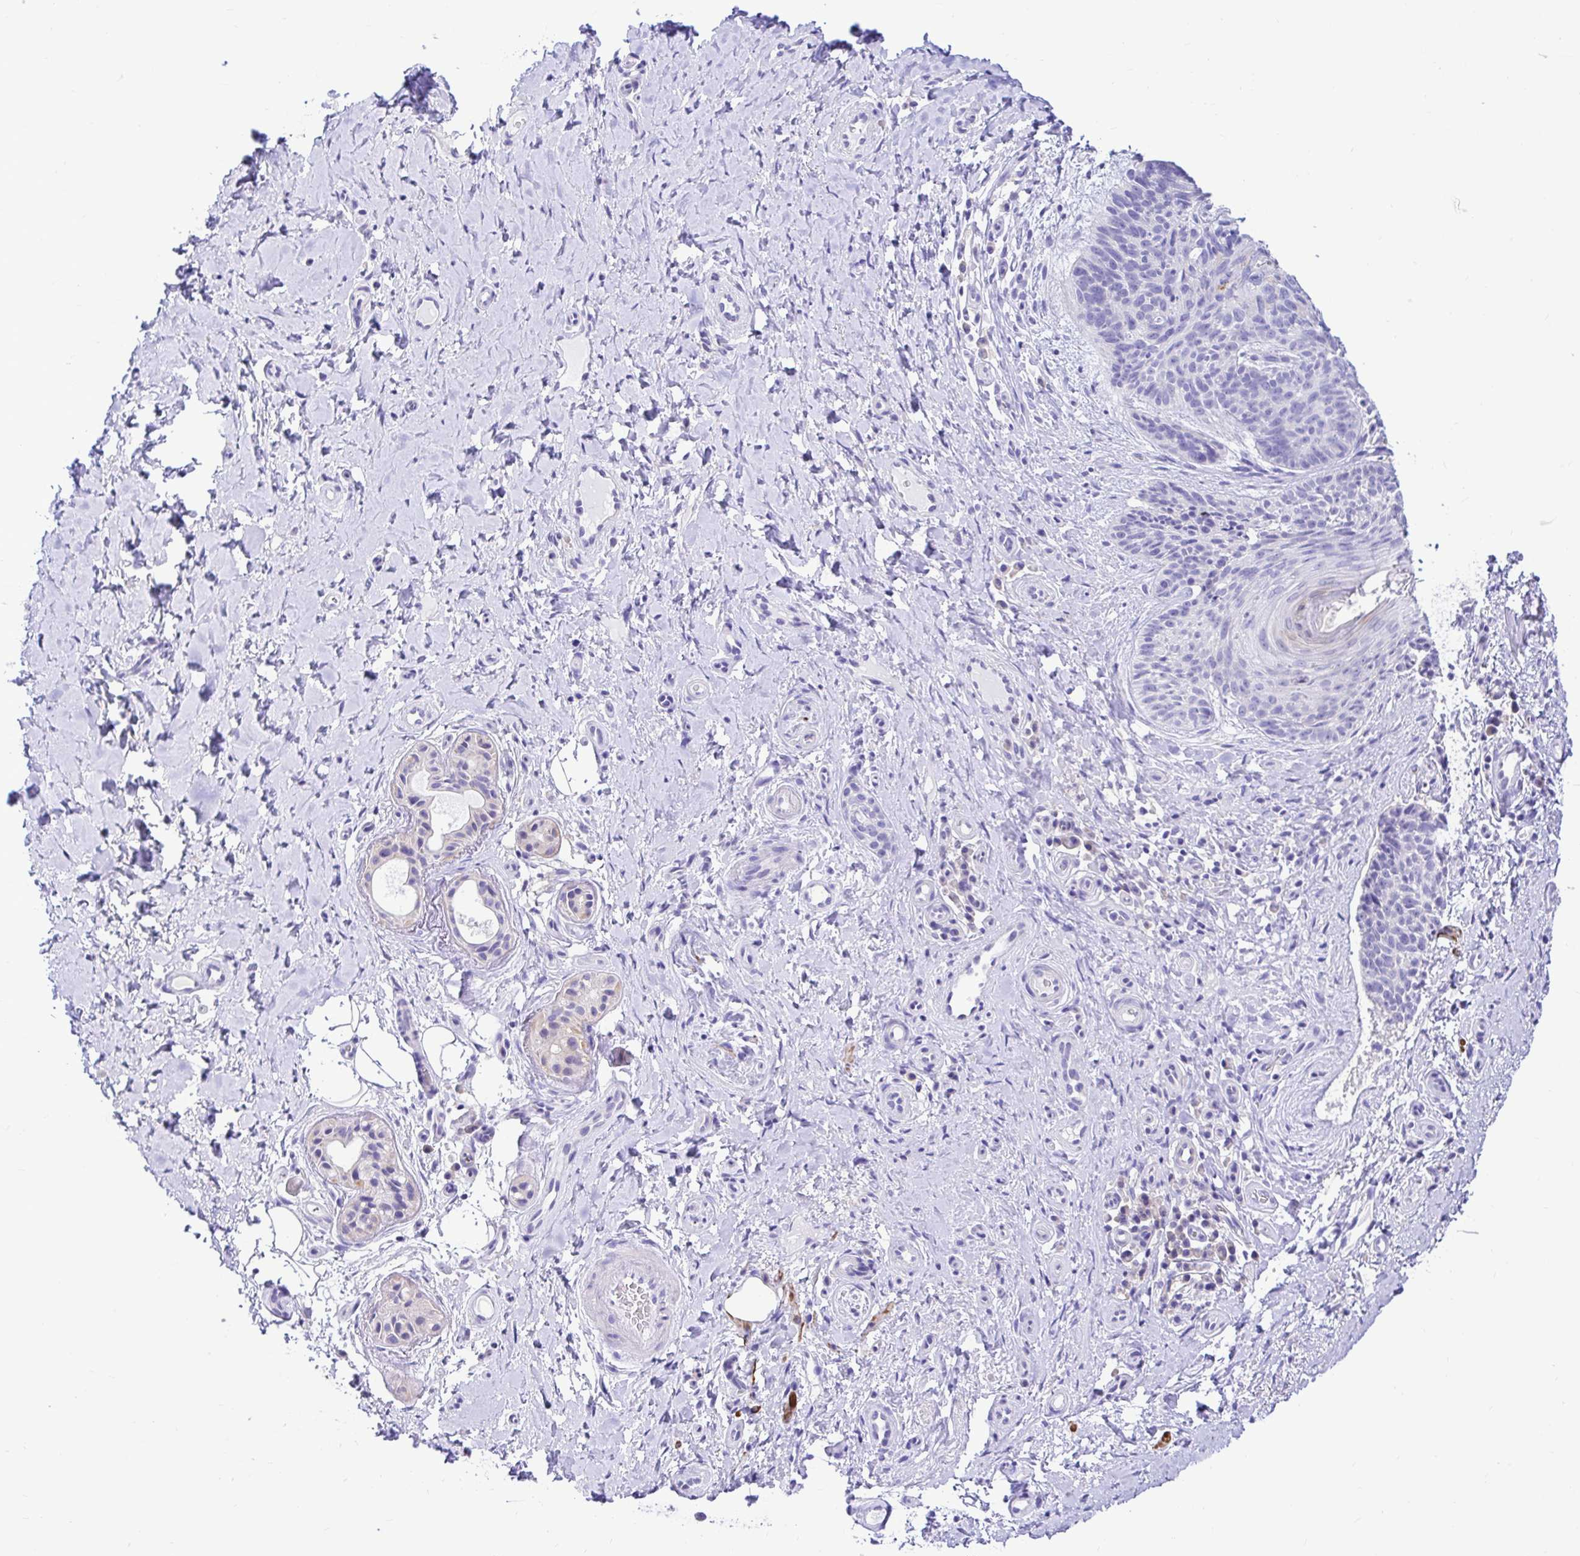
{"staining": {"intensity": "negative", "quantity": "none", "location": "none"}, "tissue": "skin cancer", "cell_type": "Tumor cells", "image_type": "cancer", "snomed": [{"axis": "morphology", "description": "Basal cell carcinoma"}, {"axis": "topography", "description": "Skin"}], "caption": "Histopathology image shows no protein staining in tumor cells of skin basal cell carcinoma tissue.", "gene": "BACE2", "patient": {"sex": "male", "age": 89}}